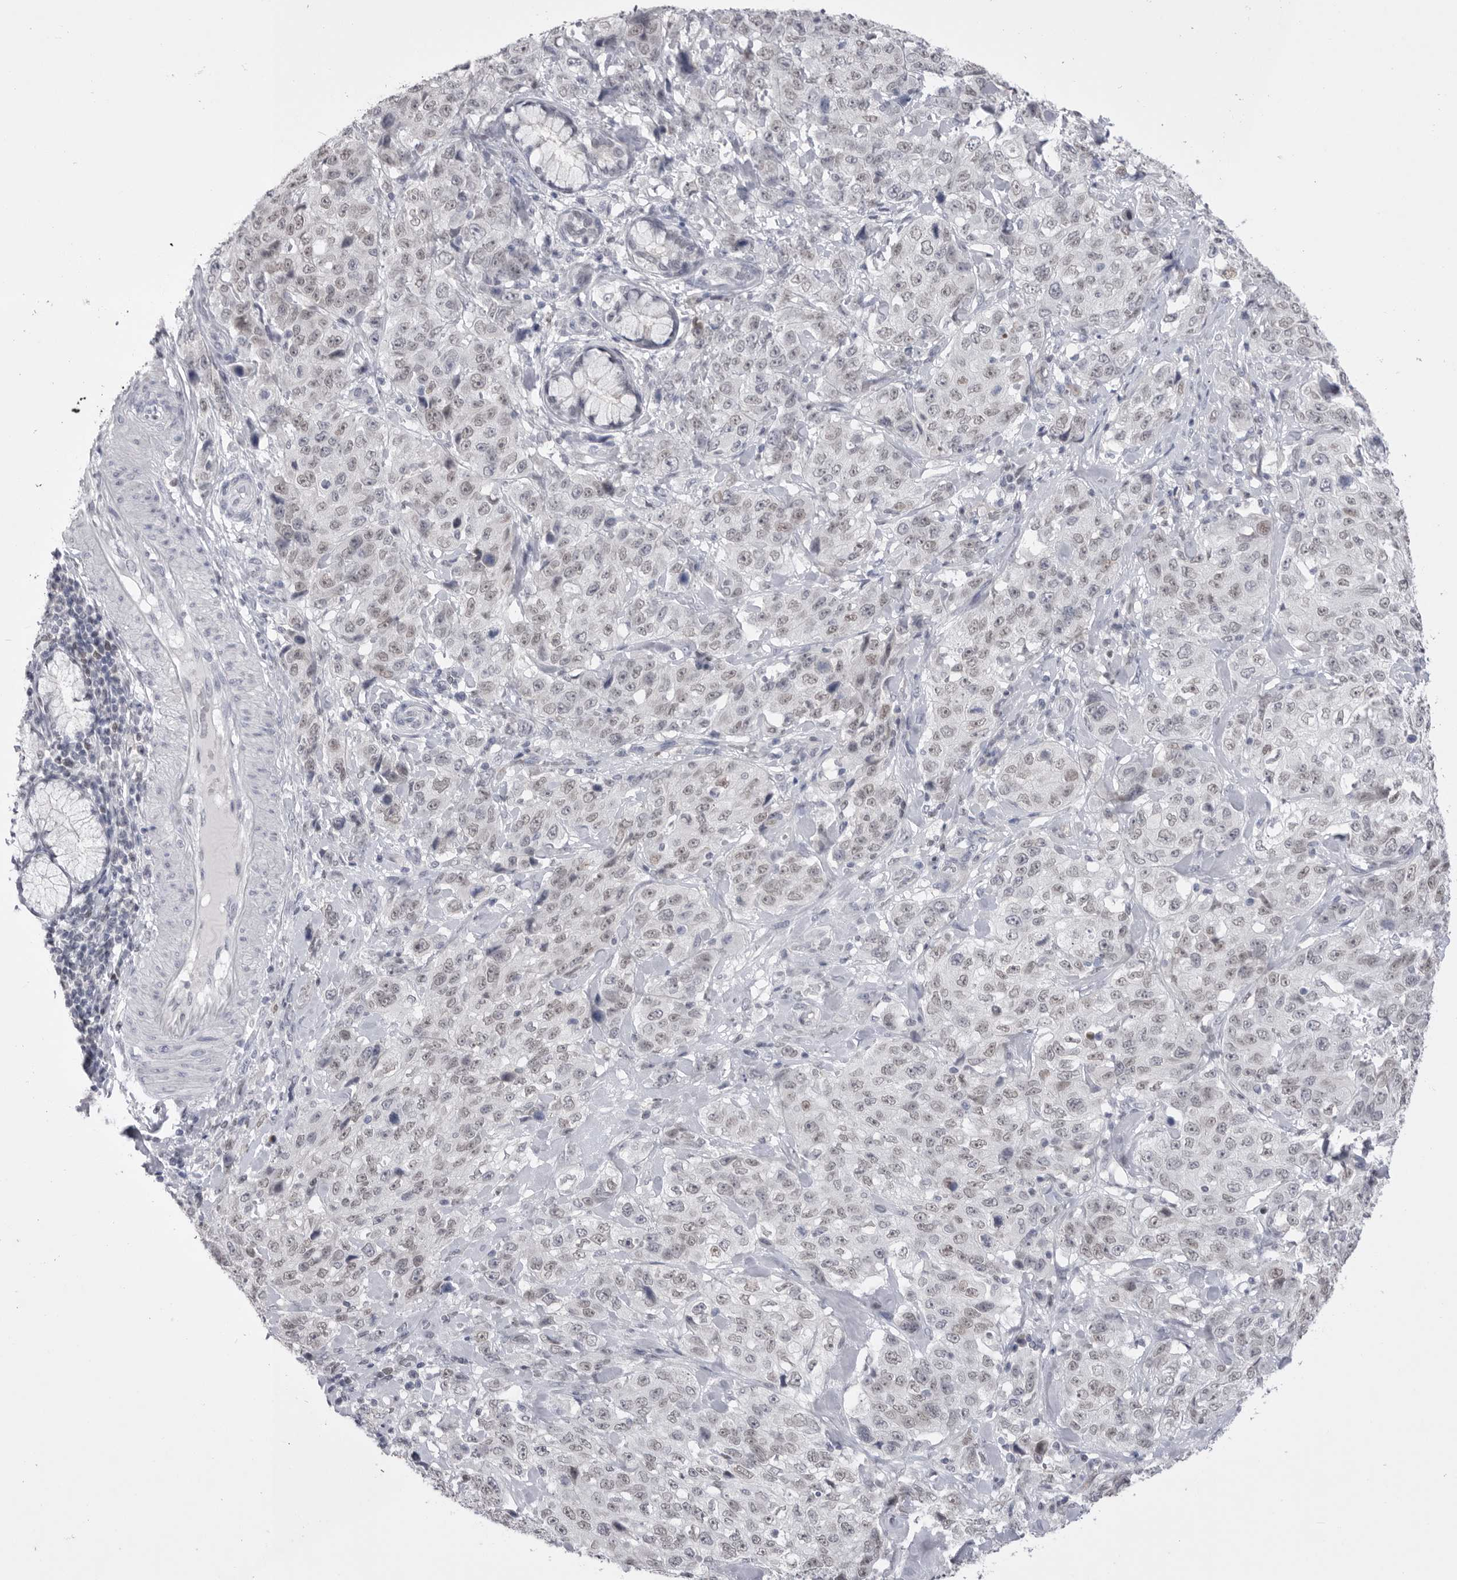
{"staining": {"intensity": "weak", "quantity": ">75%", "location": "nuclear"}, "tissue": "stomach cancer", "cell_type": "Tumor cells", "image_type": "cancer", "snomed": [{"axis": "morphology", "description": "Adenocarcinoma, NOS"}, {"axis": "topography", "description": "Stomach"}], "caption": "A photomicrograph of adenocarcinoma (stomach) stained for a protein displays weak nuclear brown staining in tumor cells.", "gene": "ZBTB7B", "patient": {"sex": "male", "age": 48}}